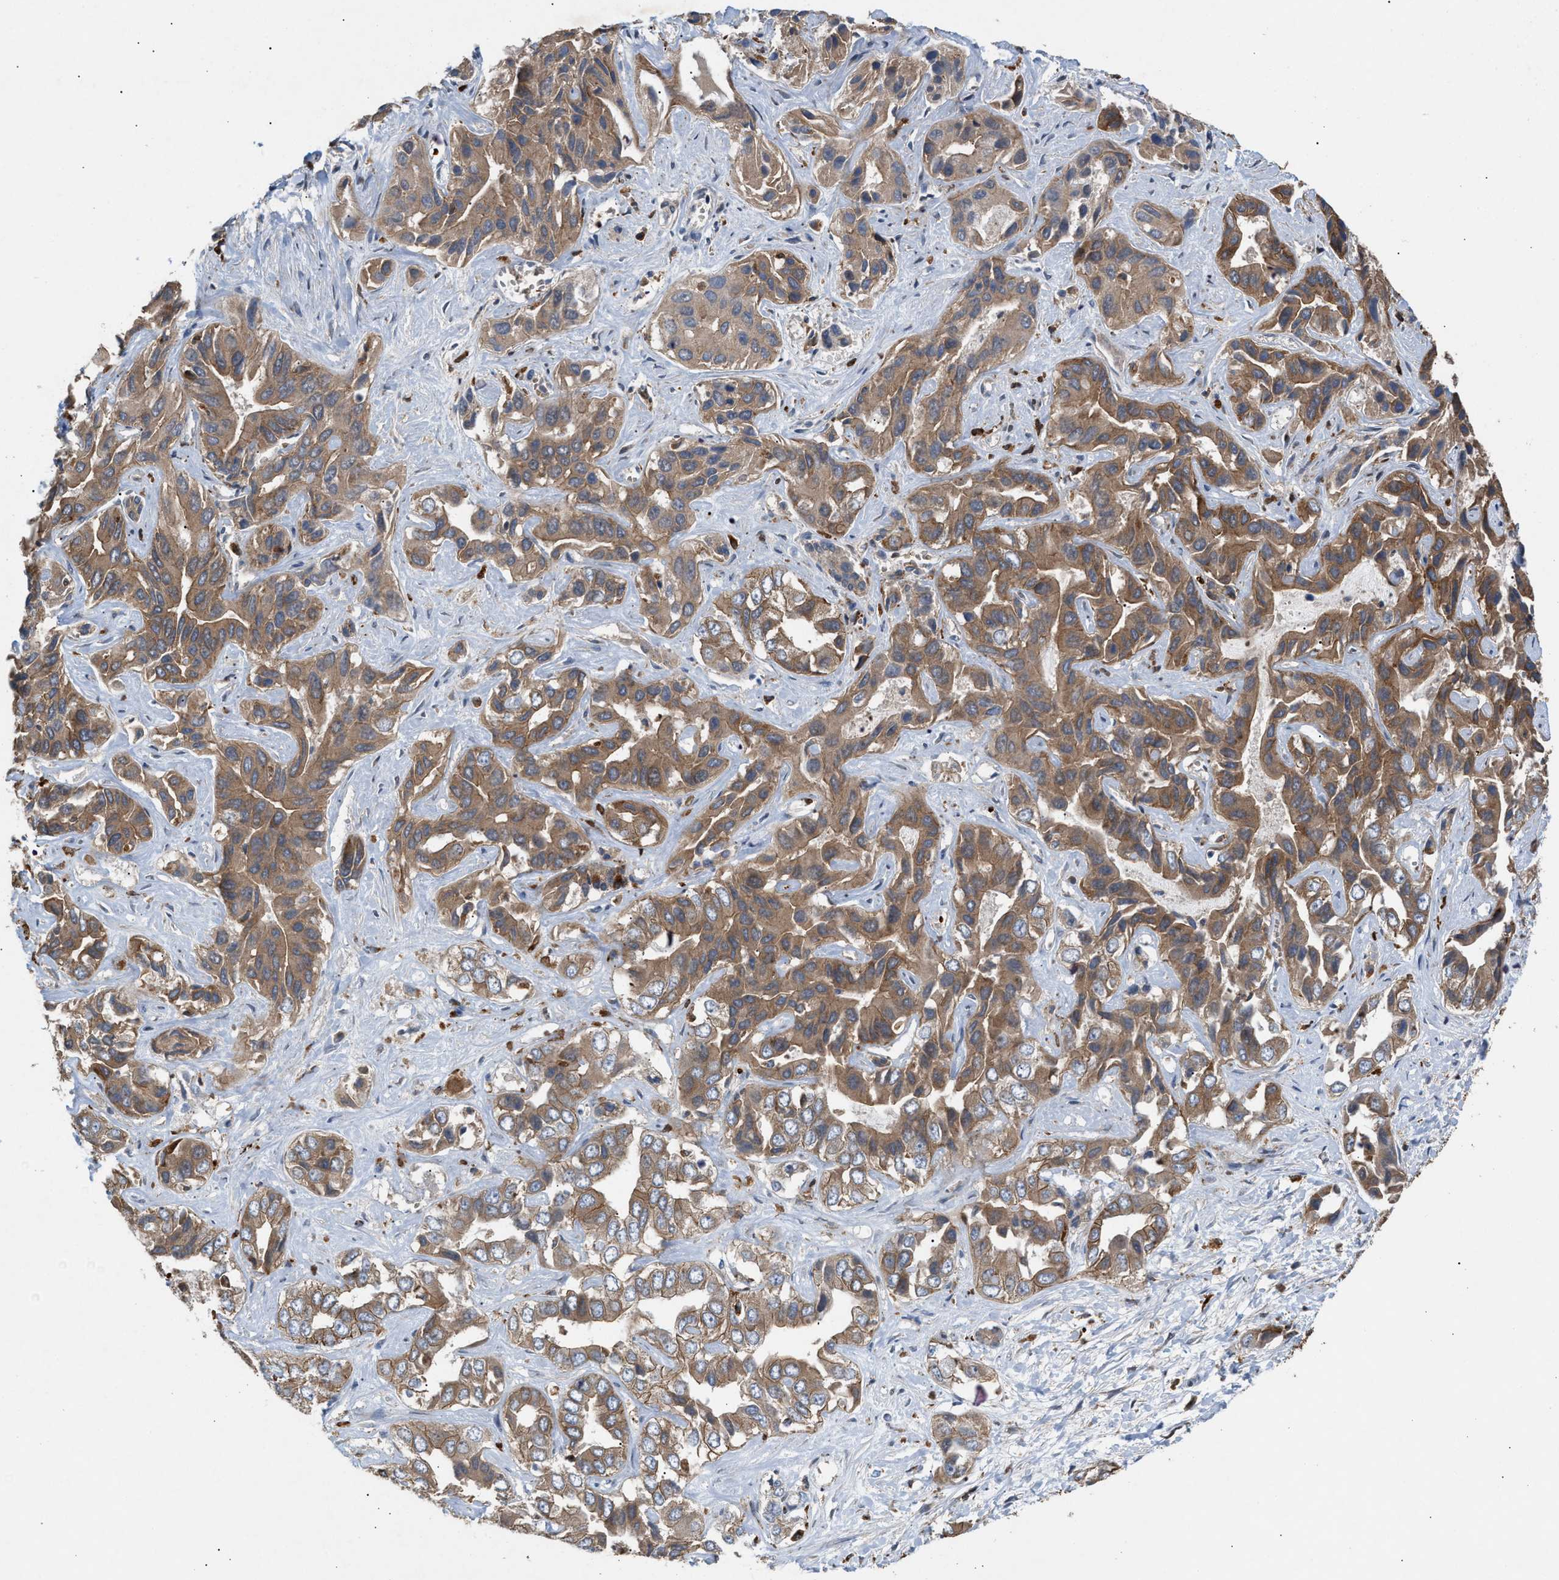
{"staining": {"intensity": "moderate", "quantity": ">75%", "location": "cytoplasmic/membranous"}, "tissue": "liver cancer", "cell_type": "Tumor cells", "image_type": "cancer", "snomed": [{"axis": "morphology", "description": "Cholangiocarcinoma"}, {"axis": "topography", "description": "Liver"}], "caption": "Human liver cancer stained with a protein marker displays moderate staining in tumor cells.", "gene": "GCC1", "patient": {"sex": "female", "age": 52}}